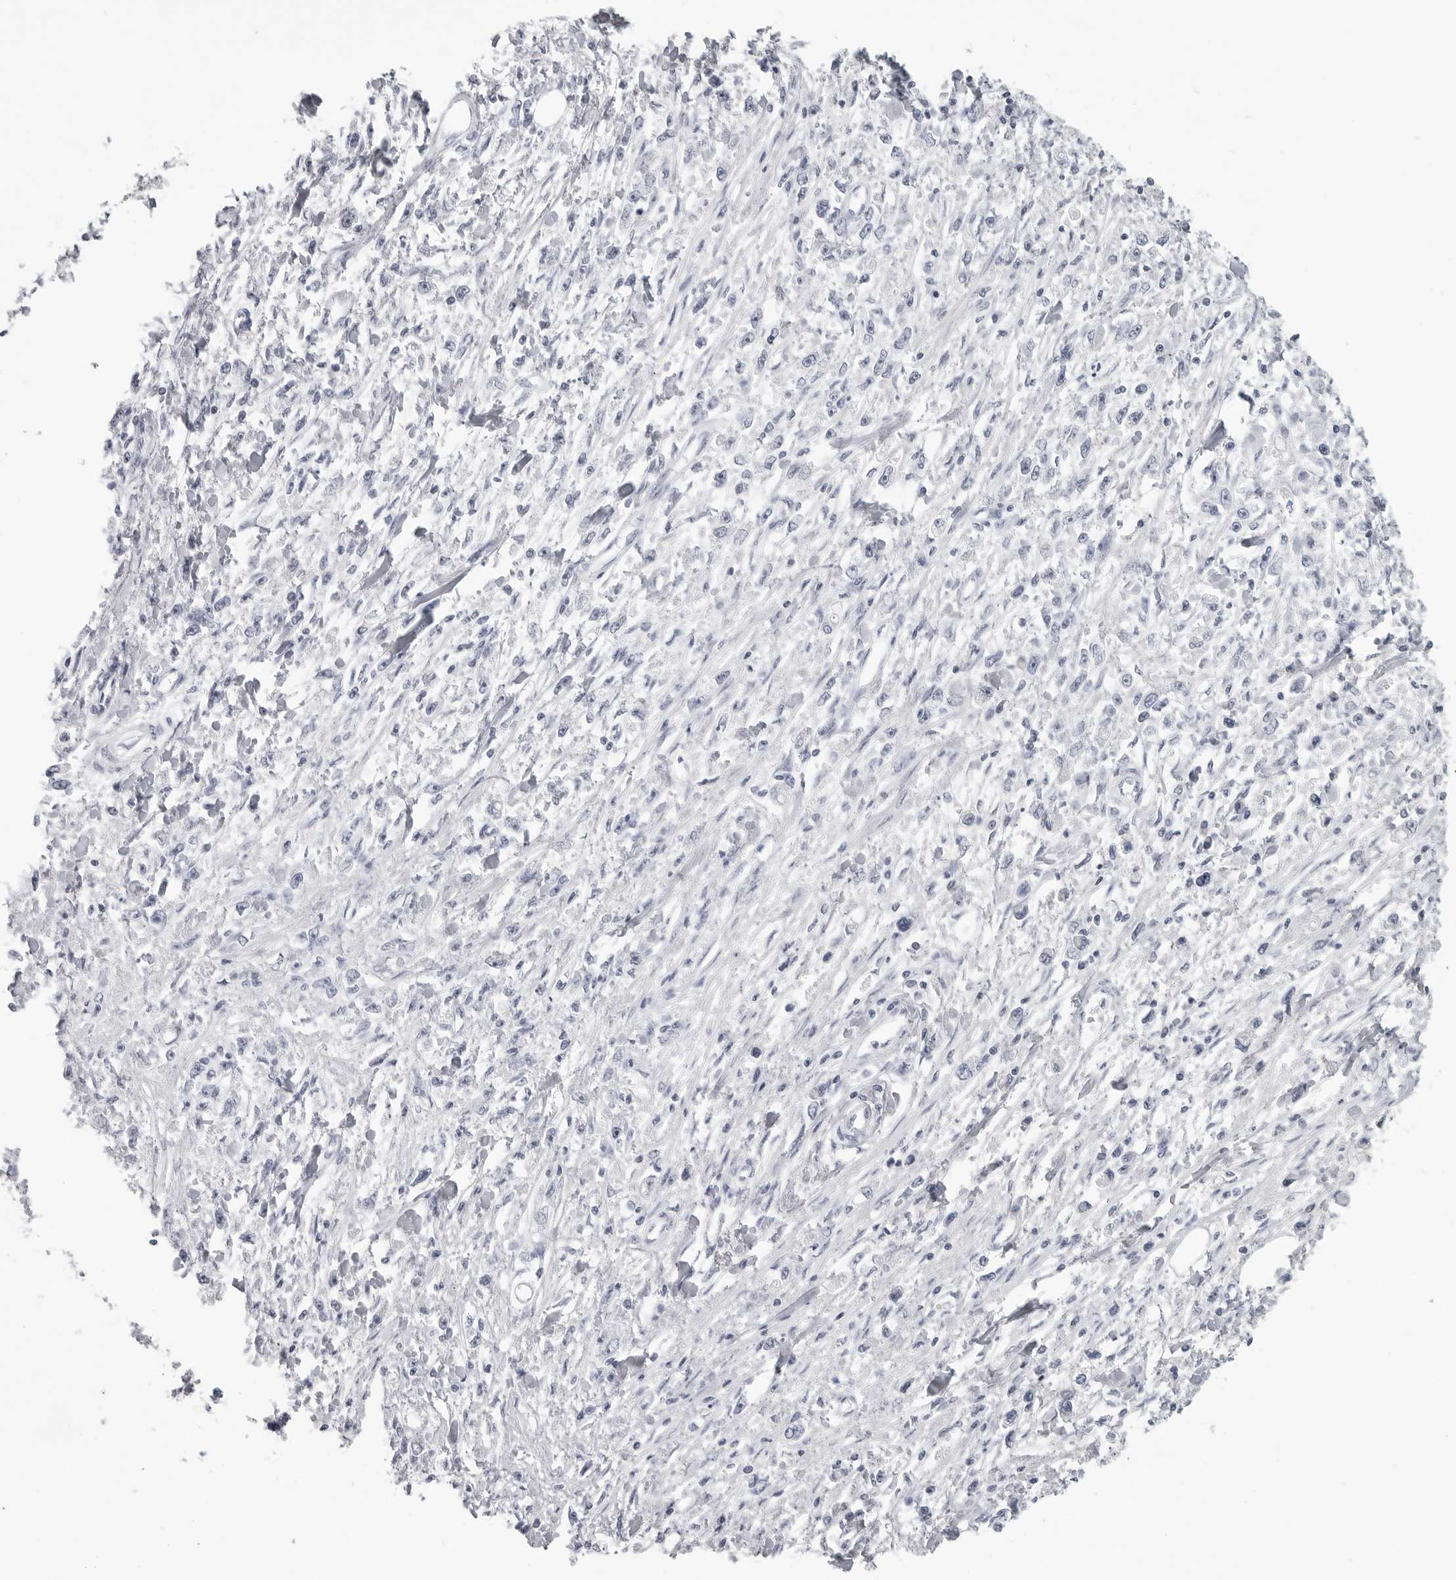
{"staining": {"intensity": "negative", "quantity": "none", "location": "none"}, "tissue": "stomach cancer", "cell_type": "Tumor cells", "image_type": "cancer", "snomed": [{"axis": "morphology", "description": "Adenocarcinoma, NOS"}, {"axis": "topography", "description": "Stomach"}], "caption": "DAB (3,3'-diaminobenzidine) immunohistochemical staining of stomach cancer (adenocarcinoma) shows no significant expression in tumor cells.", "gene": "LY6D", "patient": {"sex": "female", "age": 59}}